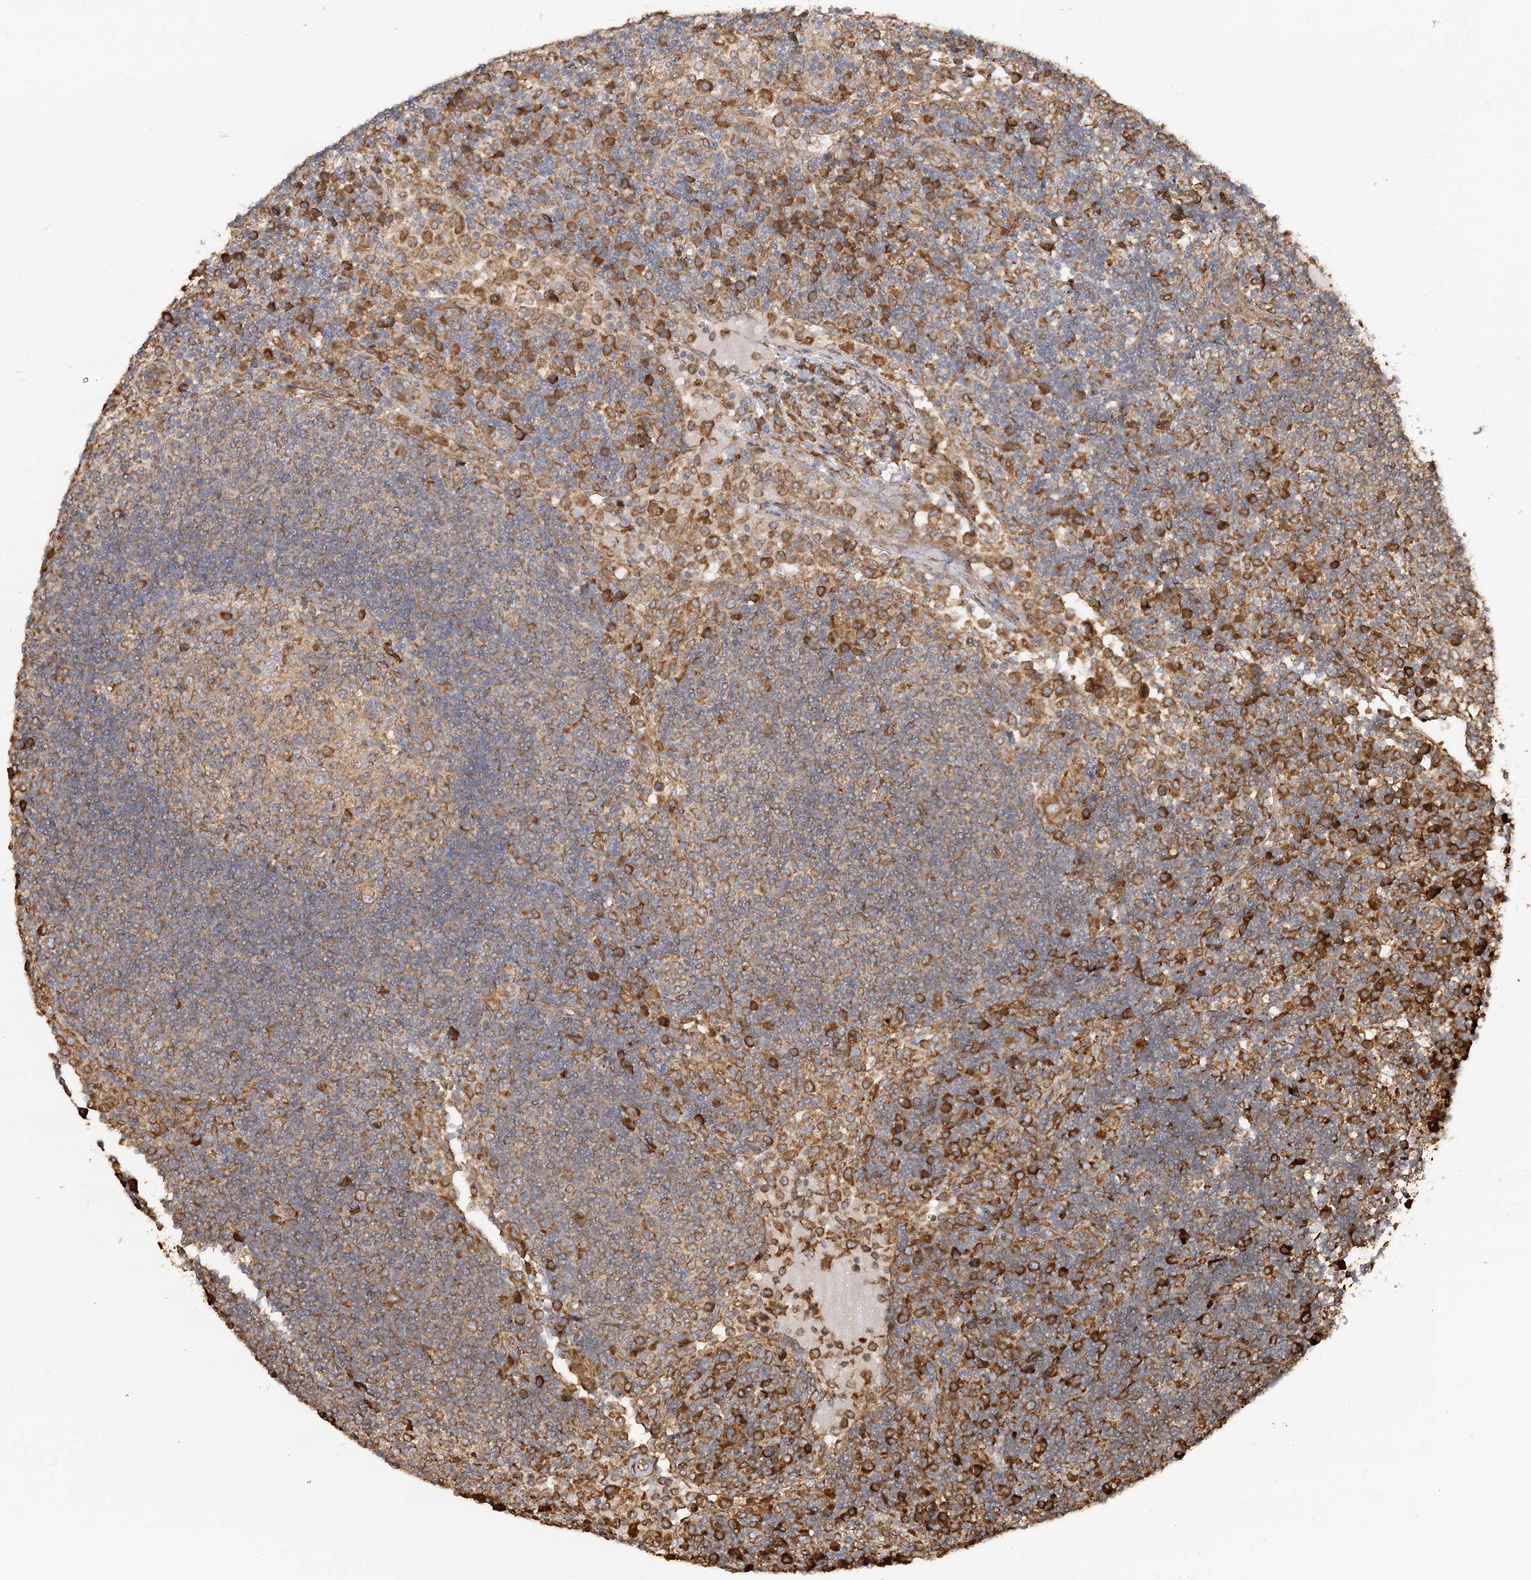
{"staining": {"intensity": "moderate", "quantity": ">75%", "location": "cytoplasmic/membranous"}, "tissue": "lymph node", "cell_type": "Germinal center cells", "image_type": "normal", "snomed": [{"axis": "morphology", "description": "Normal tissue, NOS"}, {"axis": "topography", "description": "Lymph node"}], "caption": "Moderate cytoplasmic/membranous positivity is seen in approximately >75% of germinal center cells in unremarkable lymph node. (brown staining indicates protein expression, while blue staining denotes nuclei).", "gene": "ACAP2", "patient": {"sex": "female", "age": 53}}